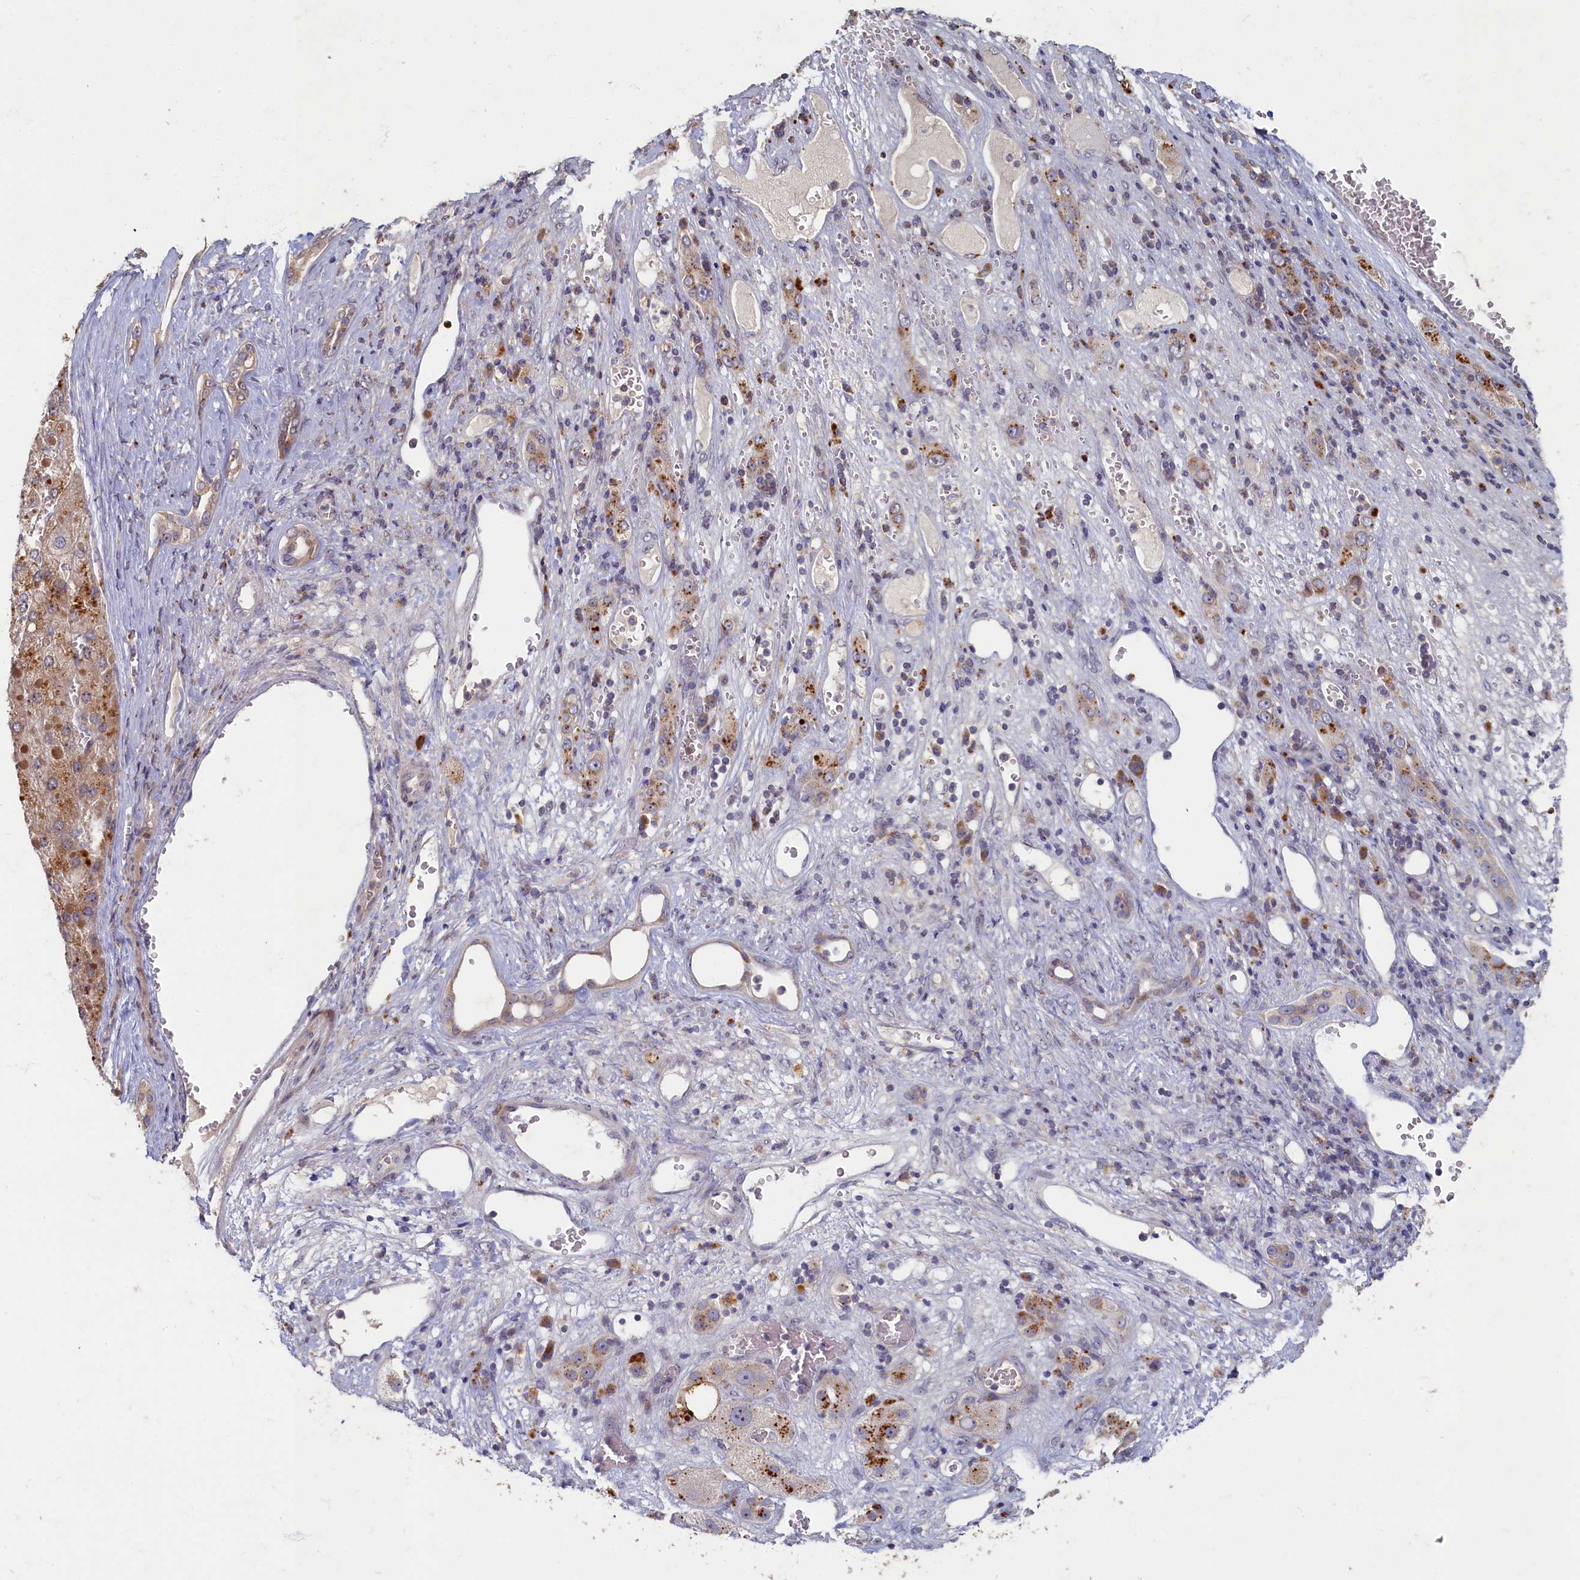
{"staining": {"intensity": "moderate", "quantity": "<25%", "location": "cytoplasmic/membranous"}, "tissue": "liver cancer", "cell_type": "Tumor cells", "image_type": "cancer", "snomed": [{"axis": "morphology", "description": "Carcinoma, Hepatocellular, NOS"}, {"axis": "topography", "description": "Liver"}], "caption": "Human hepatocellular carcinoma (liver) stained with a brown dye shows moderate cytoplasmic/membranous positive expression in approximately <25% of tumor cells.", "gene": "HUNK", "patient": {"sex": "female", "age": 73}}